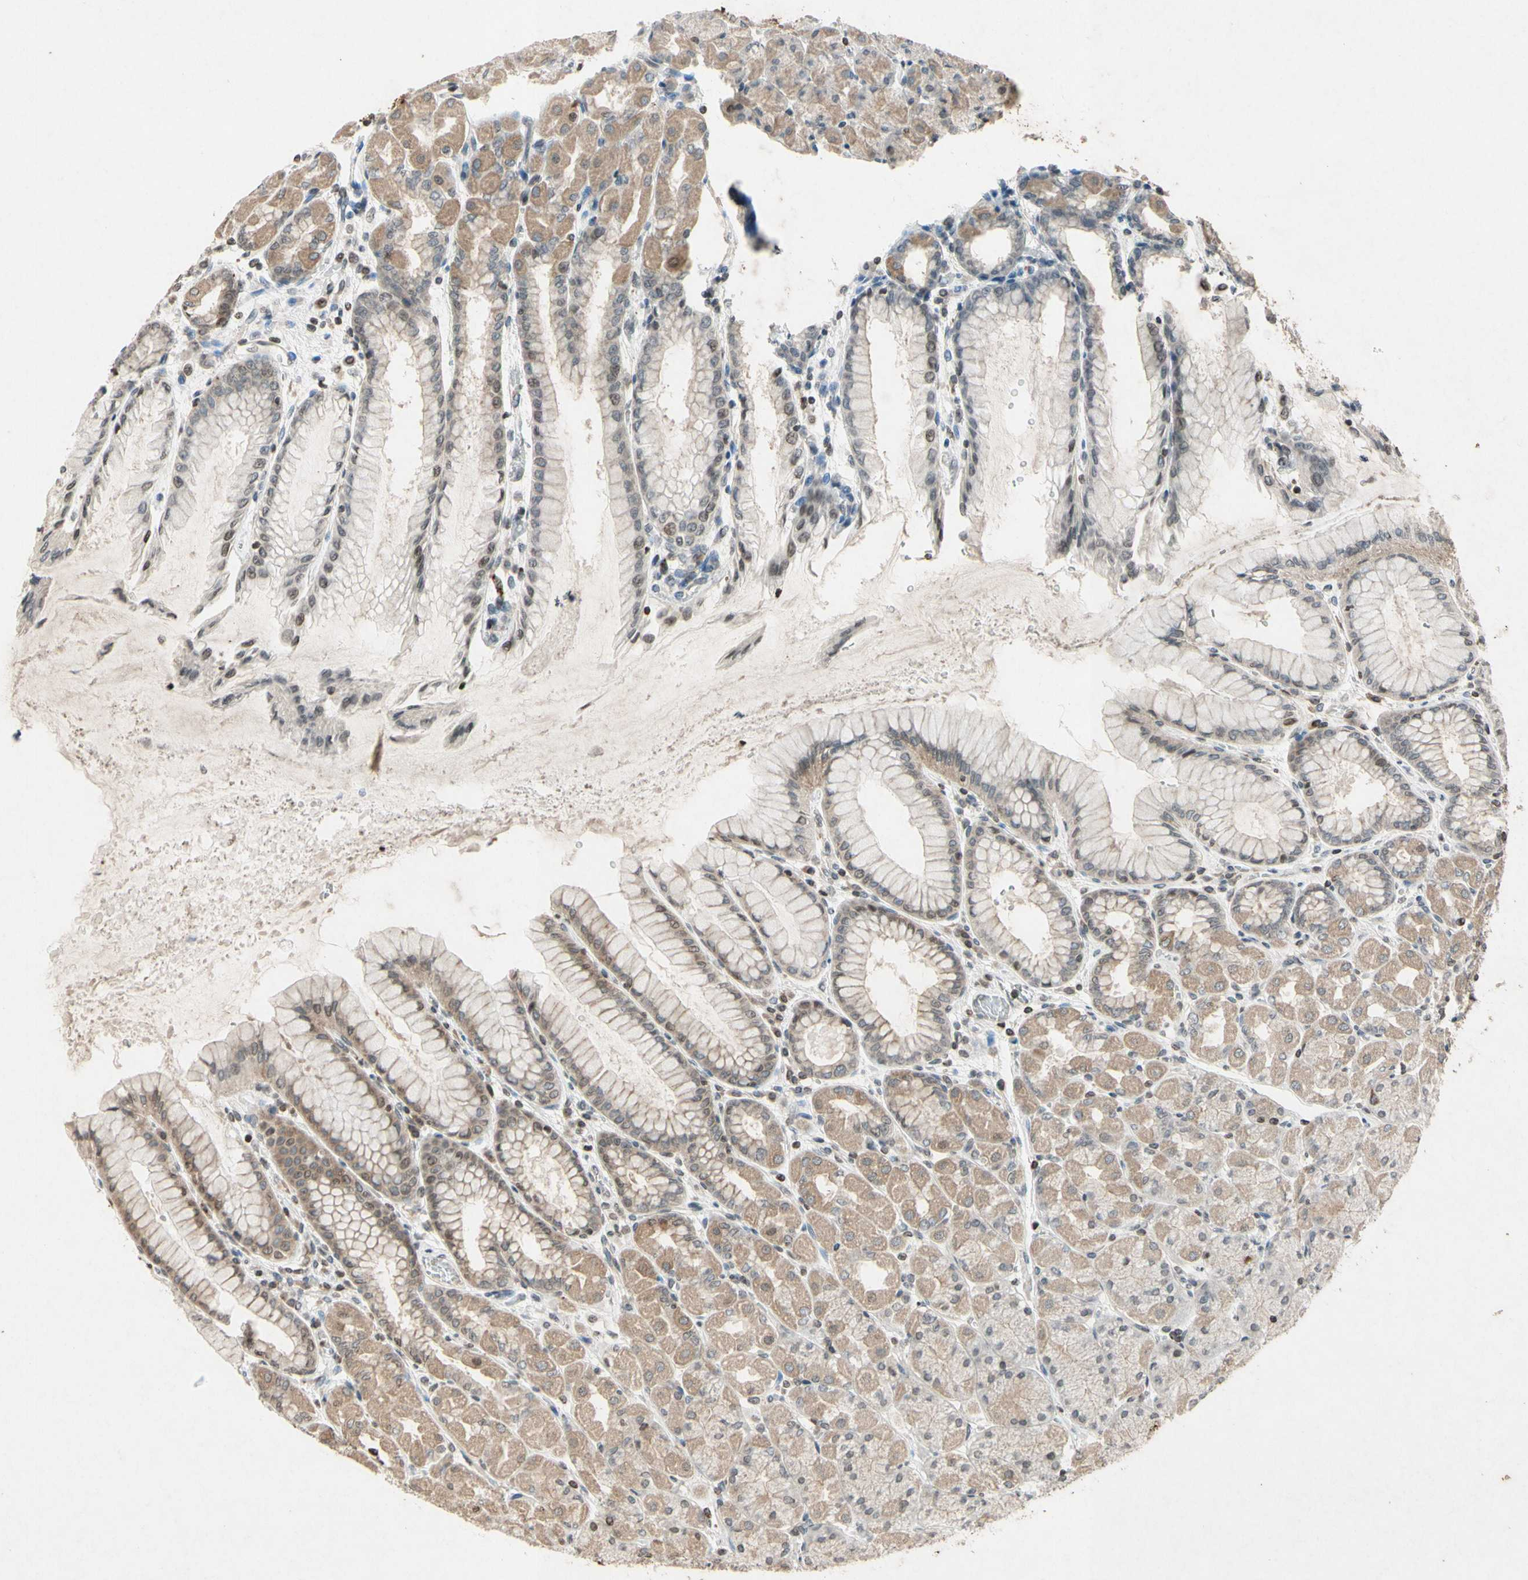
{"staining": {"intensity": "moderate", "quantity": ">75%", "location": "cytoplasmic/membranous,nuclear"}, "tissue": "stomach", "cell_type": "Glandular cells", "image_type": "normal", "snomed": [{"axis": "morphology", "description": "Normal tissue, NOS"}, {"axis": "topography", "description": "Stomach, upper"}], "caption": "This image reveals IHC staining of normal stomach, with medium moderate cytoplasmic/membranous,nuclear positivity in about >75% of glandular cells.", "gene": "CLDN11", "patient": {"sex": "female", "age": 56}}